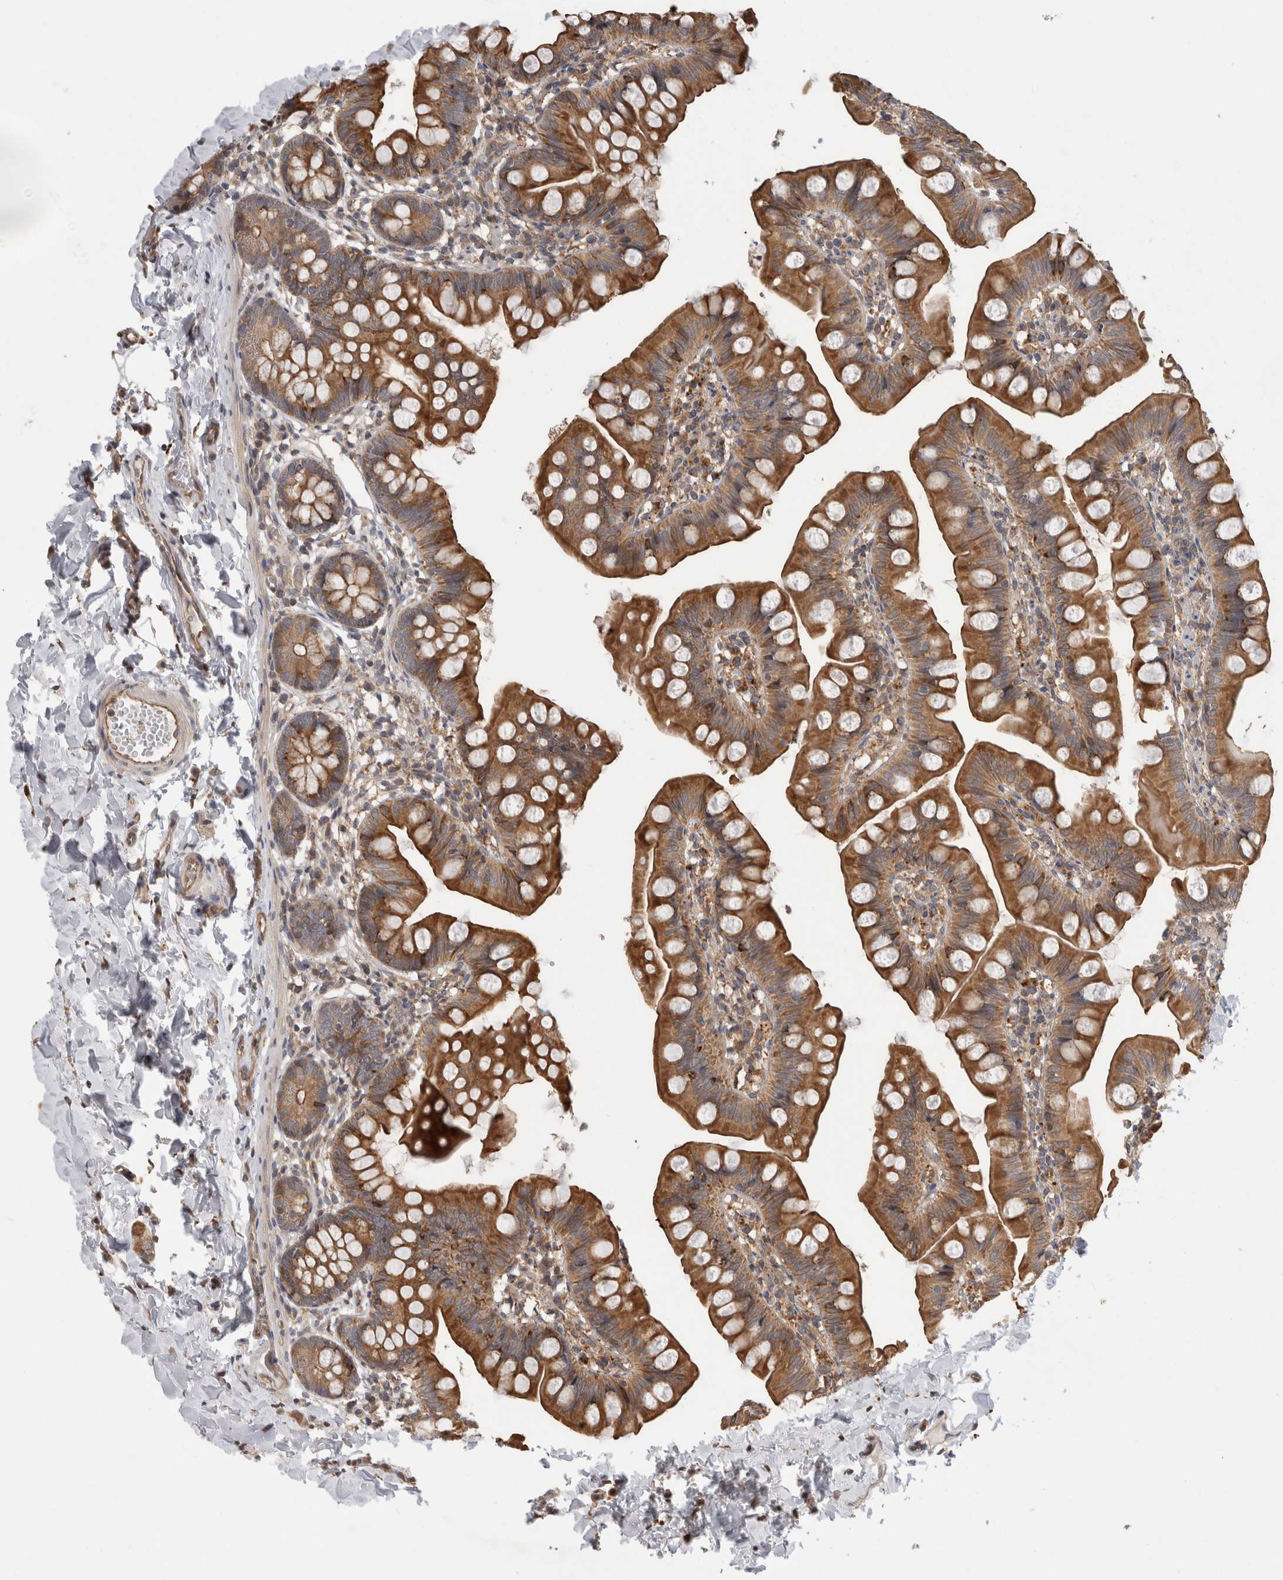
{"staining": {"intensity": "moderate", "quantity": ">75%", "location": "cytoplasmic/membranous"}, "tissue": "small intestine", "cell_type": "Glandular cells", "image_type": "normal", "snomed": [{"axis": "morphology", "description": "Normal tissue, NOS"}, {"axis": "topography", "description": "Small intestine"}], "caption": "The histopathology image reveals staining of normal small intestine, revealing moderate cytoplasmic/membranous protein expression (brown color) within glandular cells. (DAB (3,3'-diaminobenzidine) IHC, brown staining for protein, blue staining for nuclei).", "gene": "PARP6", "patient": {"sex": "male", "age": 7}}